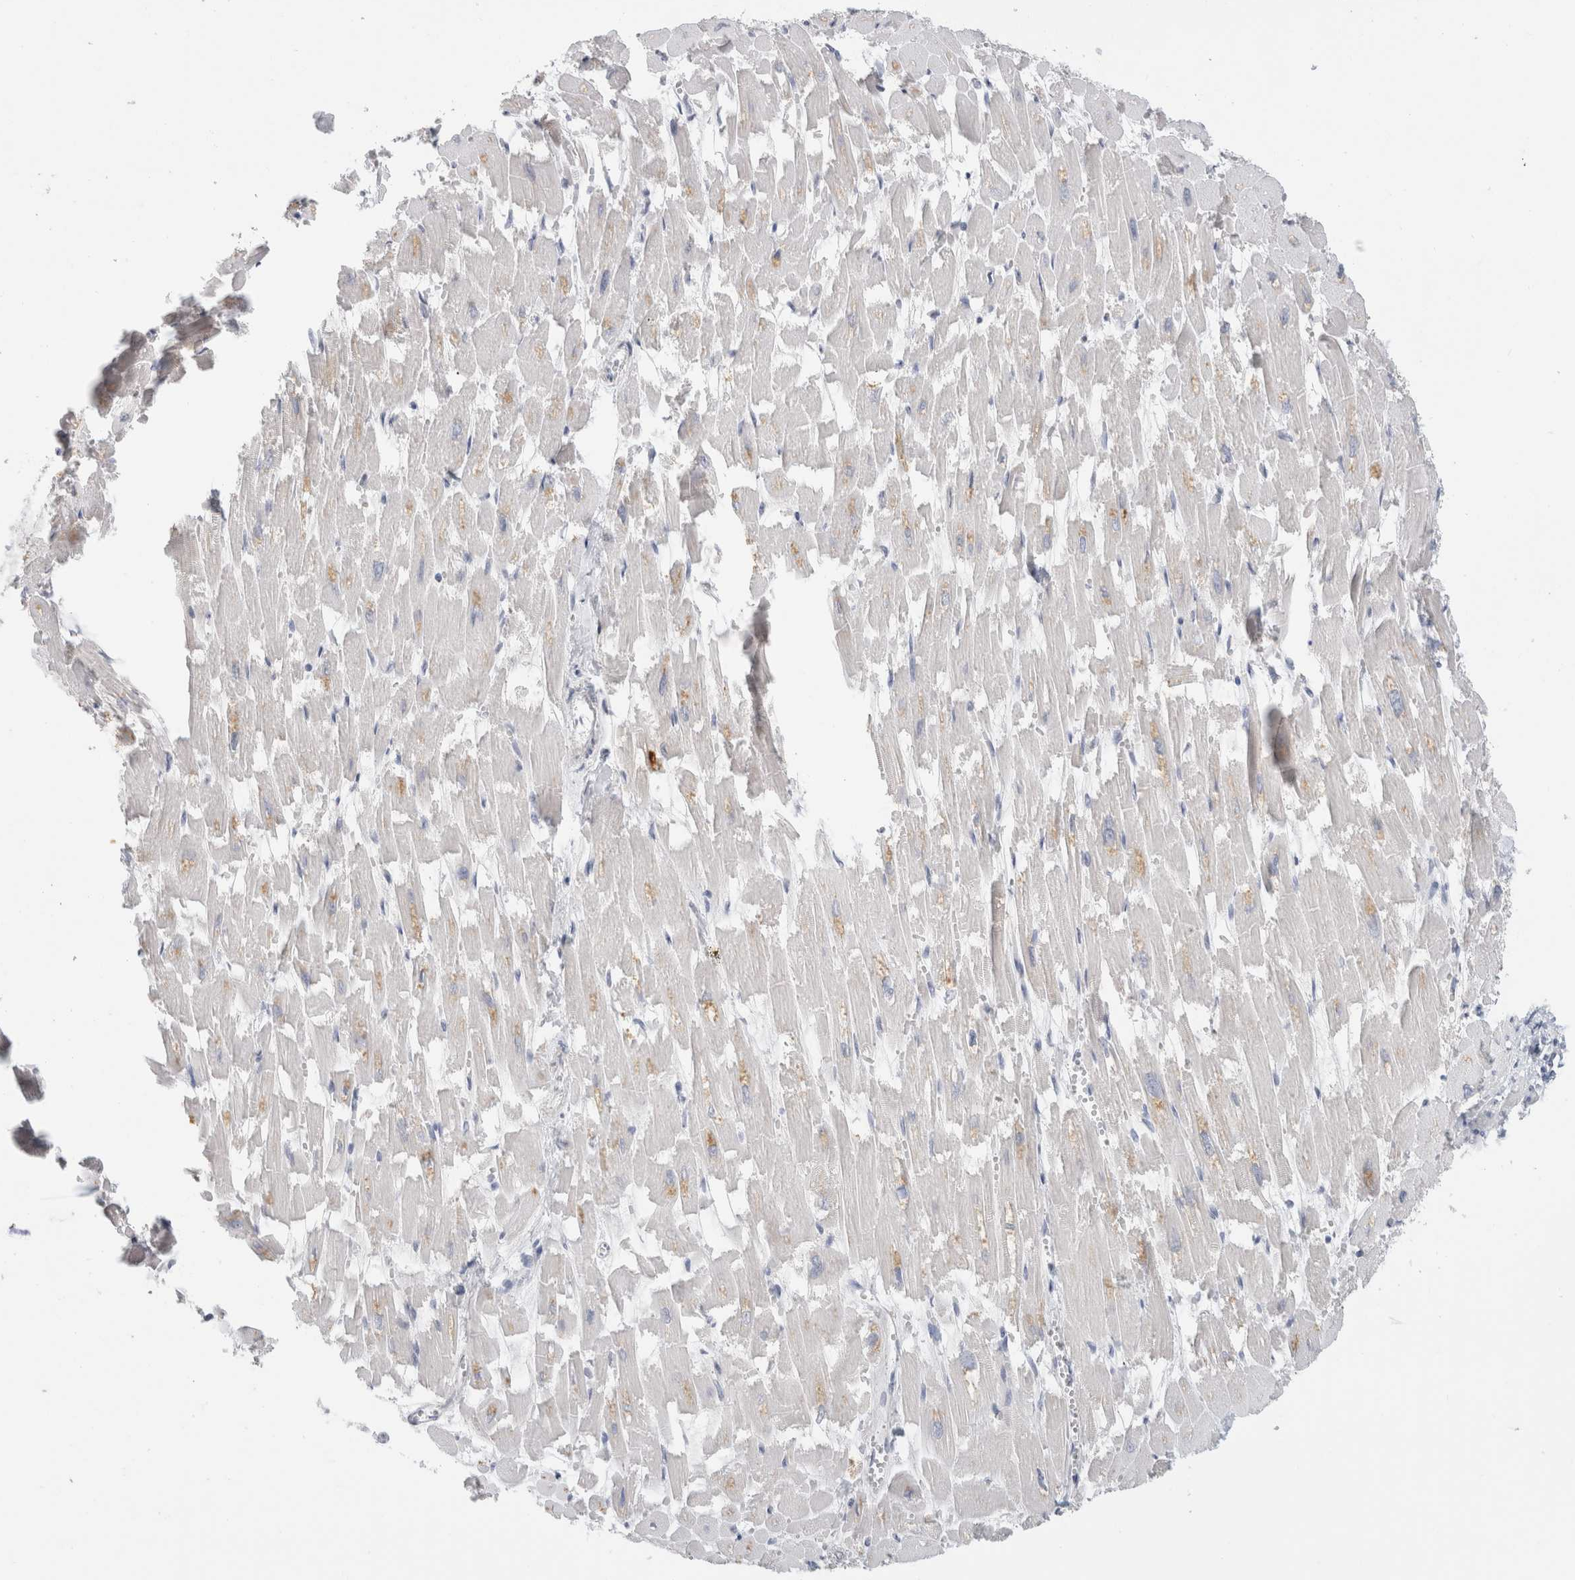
{"staining": {"intensity": "weak", "quantity": "<25%", "location": "cytoplasmic/membranous"}, "tissue": "heart muscle", "cell_type": "Cardiomyocytes", "image_type": "normal", "snomed": [{"axis": "morphology", "description": "Normal tissue, NOS"}, {"axis": "topography", "description": "Heart"}], "caption": "A high-resolution micrograph shows immunohistochemistry (IHC) staining of unremarkable heart muscle, which exhibits no significant positivity in cardiomyocytes.", "gene": "BCAN", "patient": {"sex": "male", "age": 54}}